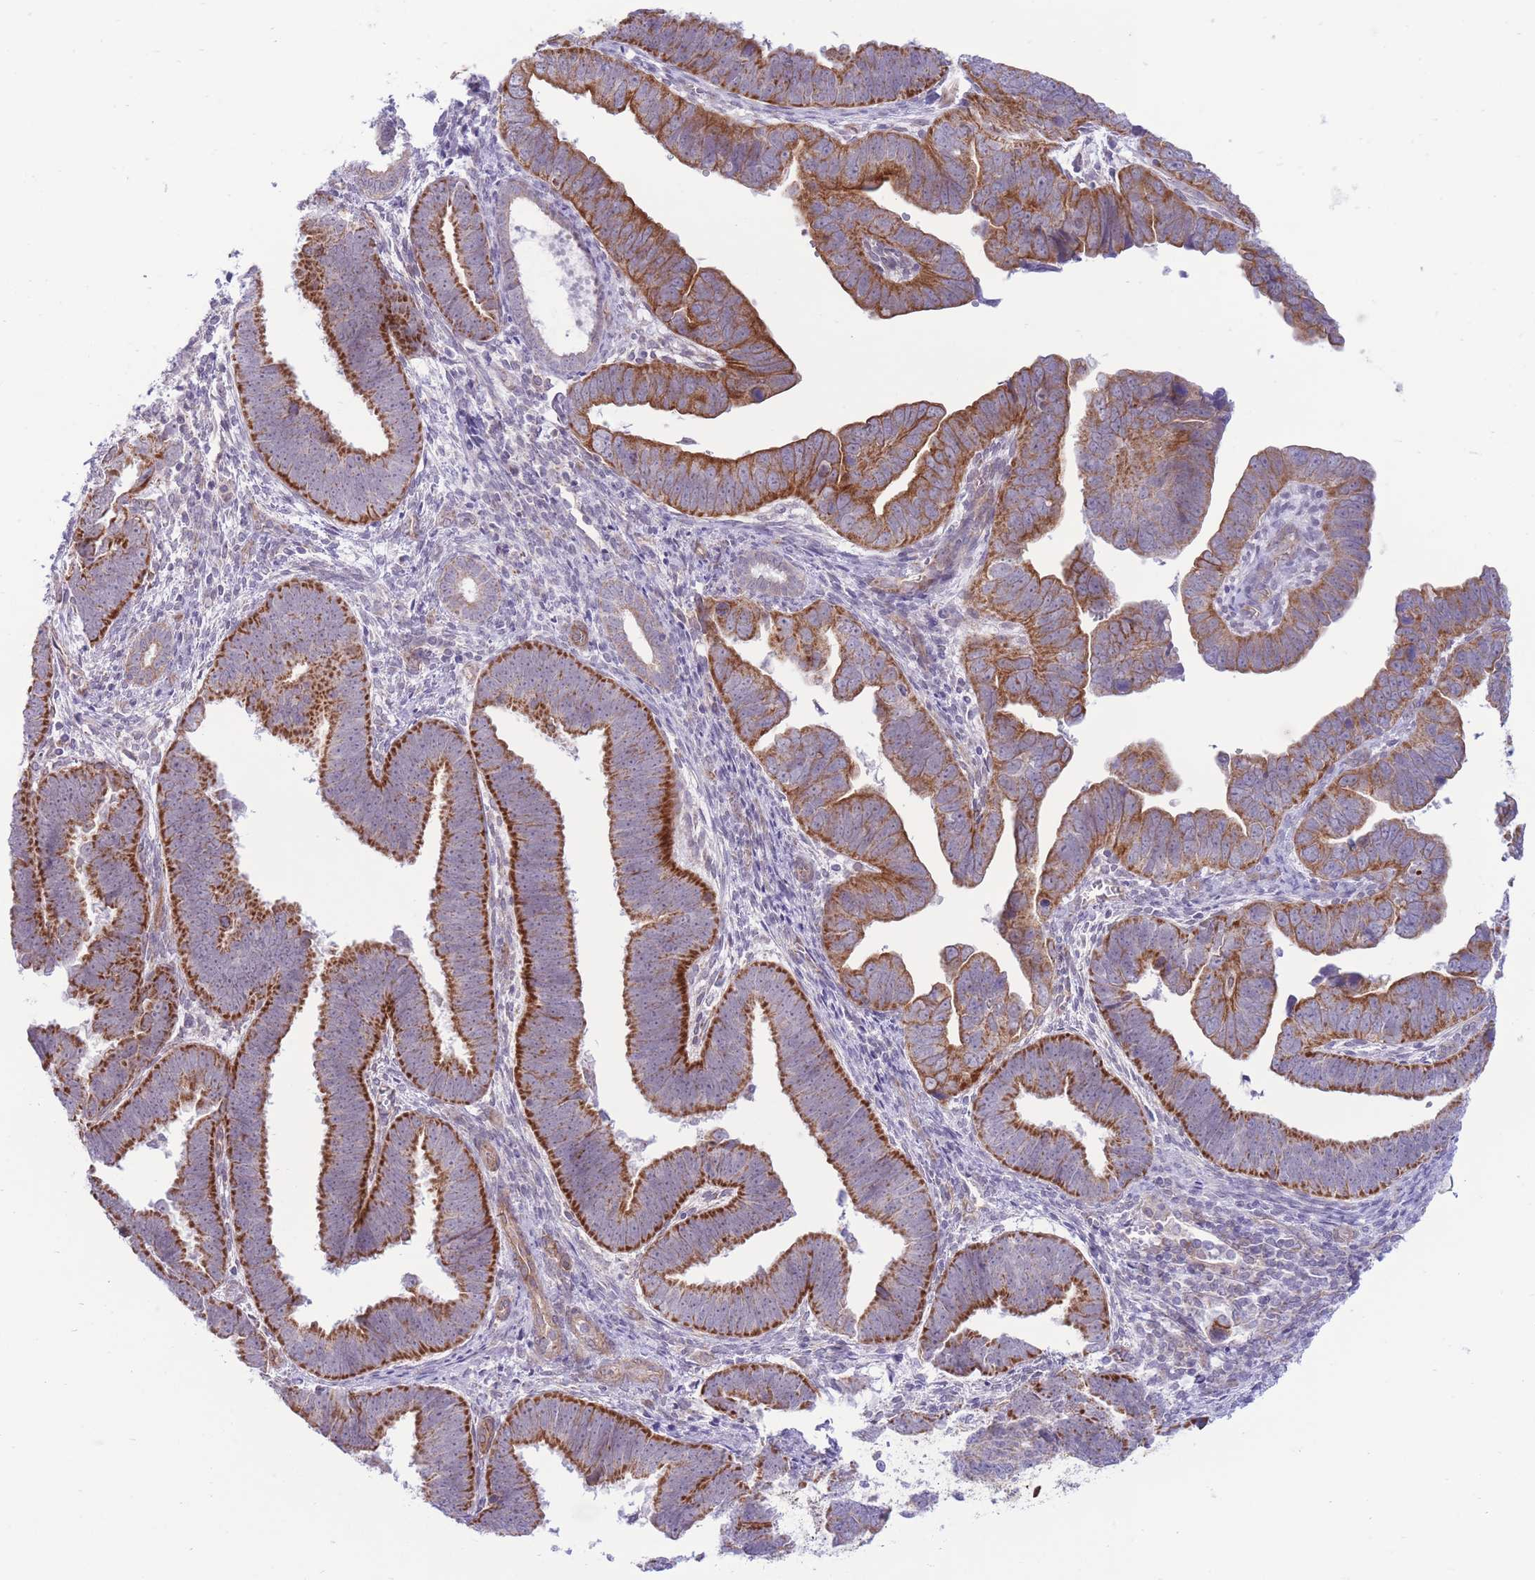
{"staining": {"intensity": "strong", "quantity": ">75%", "location": "cytoplasmic/membranous"}, "tissue": "endometrial cancer", "cell_type": "Tumor cells", "image_type": "cancer", "snomed": [{"axis": "morphology", "description": "Adenocarcinoma, NOS"}, {"axis": "topography", "description": "Endometrium"}], "caption": "Immunohistochemical staining of human endometrial cancer (adenocarcinoma) demonstrates high levels of strong cytoplasmic/membranous protein staining in about >75% of tumor cells.", "gene": "MRPS31", "patient": {"sex": "female", "age": 75}}